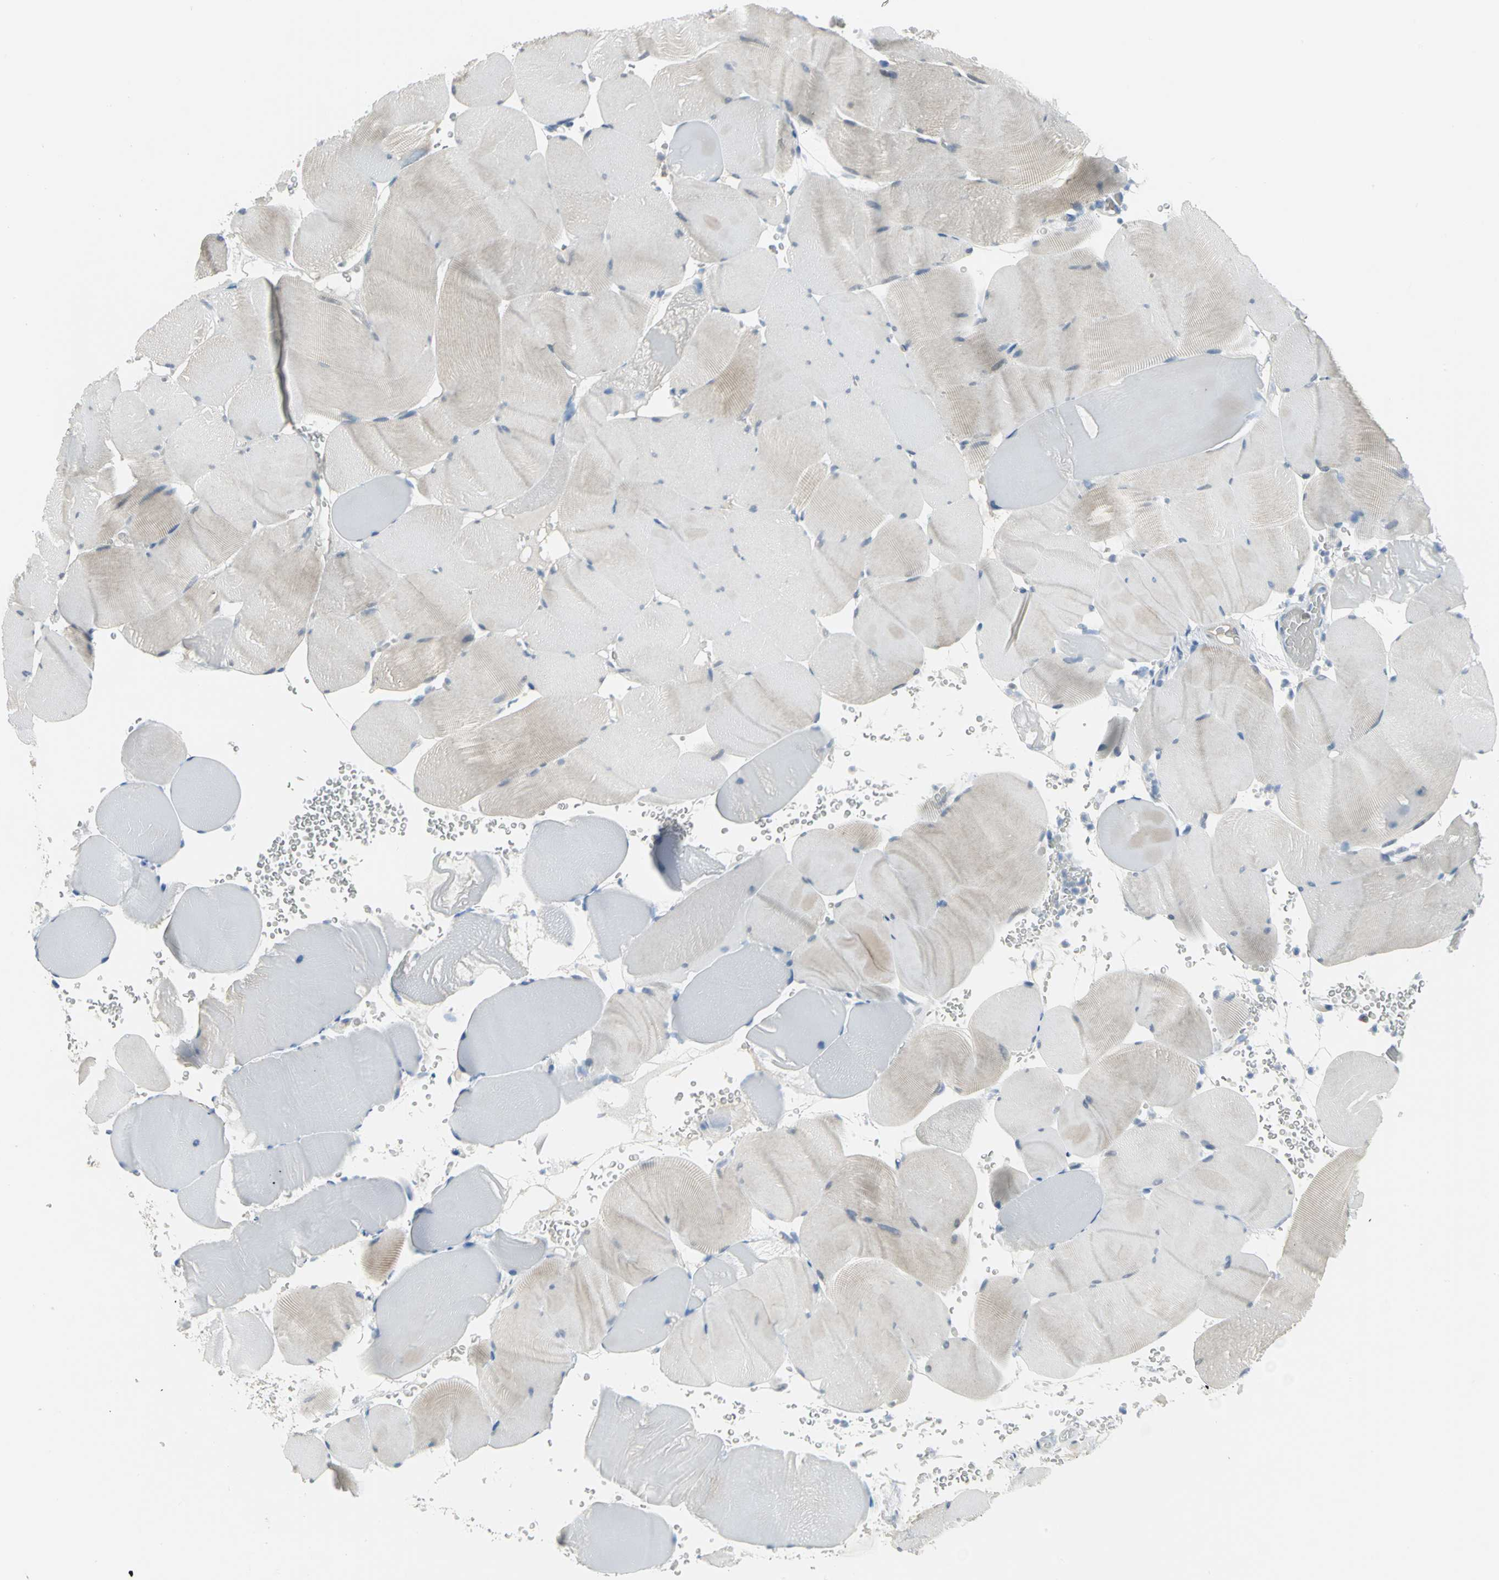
{"staining": {"intensity": "weak", "quantity": ">75%", "location": "cytoplasmic/membranous"}, "tissue": "skeletal muscle", "cell_type": "Myocytes", "image_type": "normal", "snomed": [{"axis": "morphology", "description": "Normal tissue, NOS"}, {"axis": "topography", "description": "Skeletal muscle"}], "caption": "Normal skeletal muscle reveals weak cytoplasmic/membranous positivity in approximately >75% of myocytes, visualized by immunohistochemistry.", "gene": "MCM3", "patient": {"sex": "male", "age": 62}}